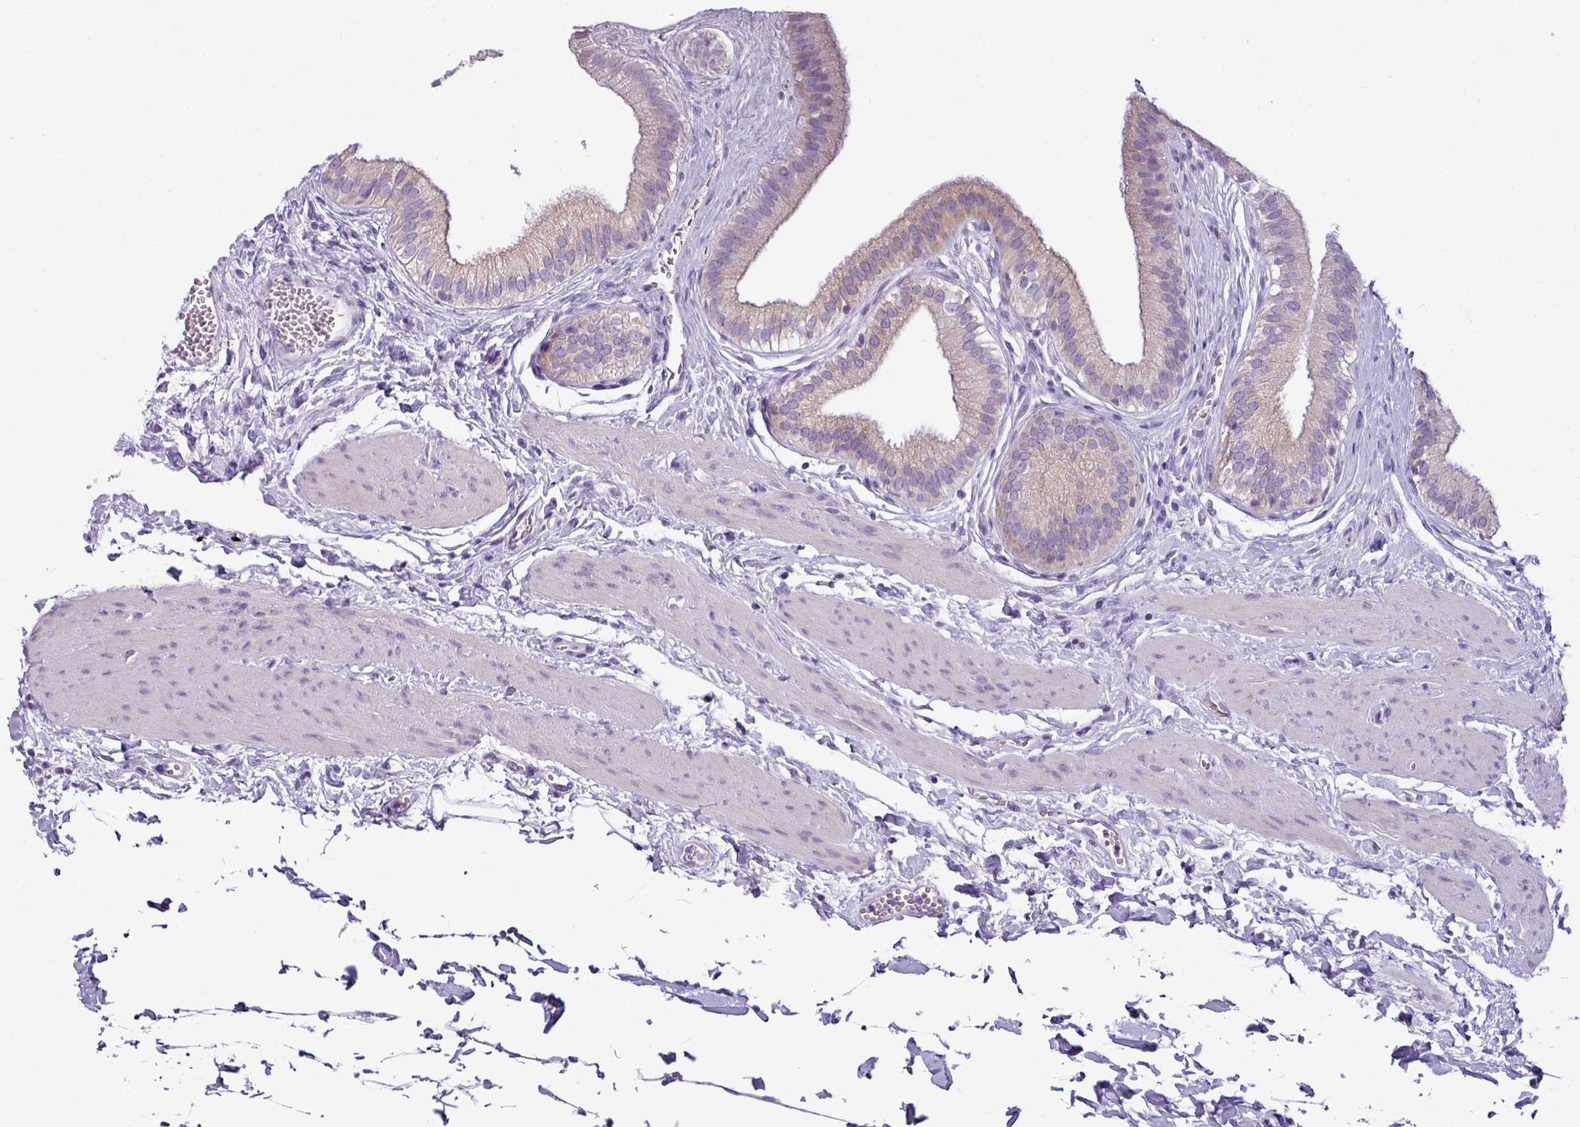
{"staining": {"intensity": "moderate", "quantity": "25%-75%", "location": "cytoplasmic/membranous"}, "tissue": "gallbladder", "cell_type": "Glandular cells", "image_type": "normal", "snomed": [{"axis": "morphology", "description": "Normal tissue, NOS"}, {"axis": "topography", "description": "Gallbladder"}], "caption": "The micrograph shows staining of normal gallbladder, revealing moderate cytoplasmic/membranous protein staining (brown color) within glandular cells. (Brightfield microscopy of DAB IHC at high magnification).", "gene": "TOR1AIP2", "patient": {"sex": "female", "age": 54}}